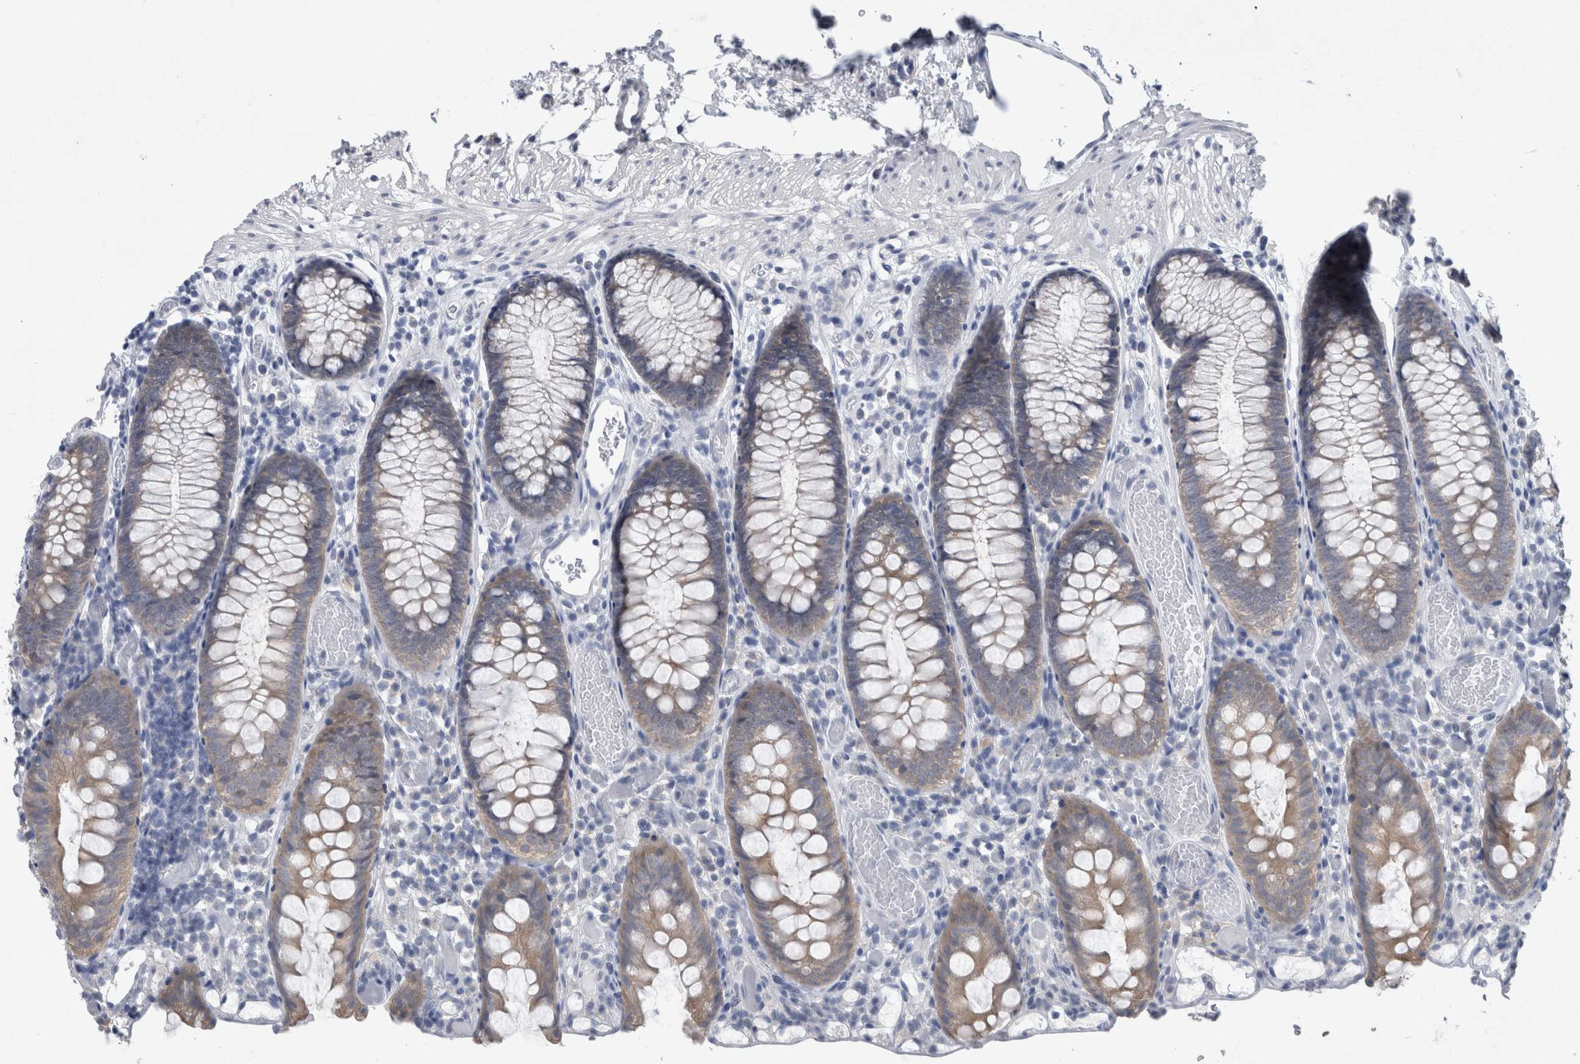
{"staining": {"intensity": "negative", "quantity": "none", "location": "none"}, "tissue": "colon", "cell_type": "Endothelial cells", "image_type": "normal", "snomed": [{"axis": "morphology", "description": "Normal tissue, NOS"}, {"axis": "topography", "description": "Colon"}], "caption": "The photomicrograph exhibits no significant staining in endothelial cells of colon.", "gene": "FAM83H", "patient": {"sex": "male", "age": 14}}